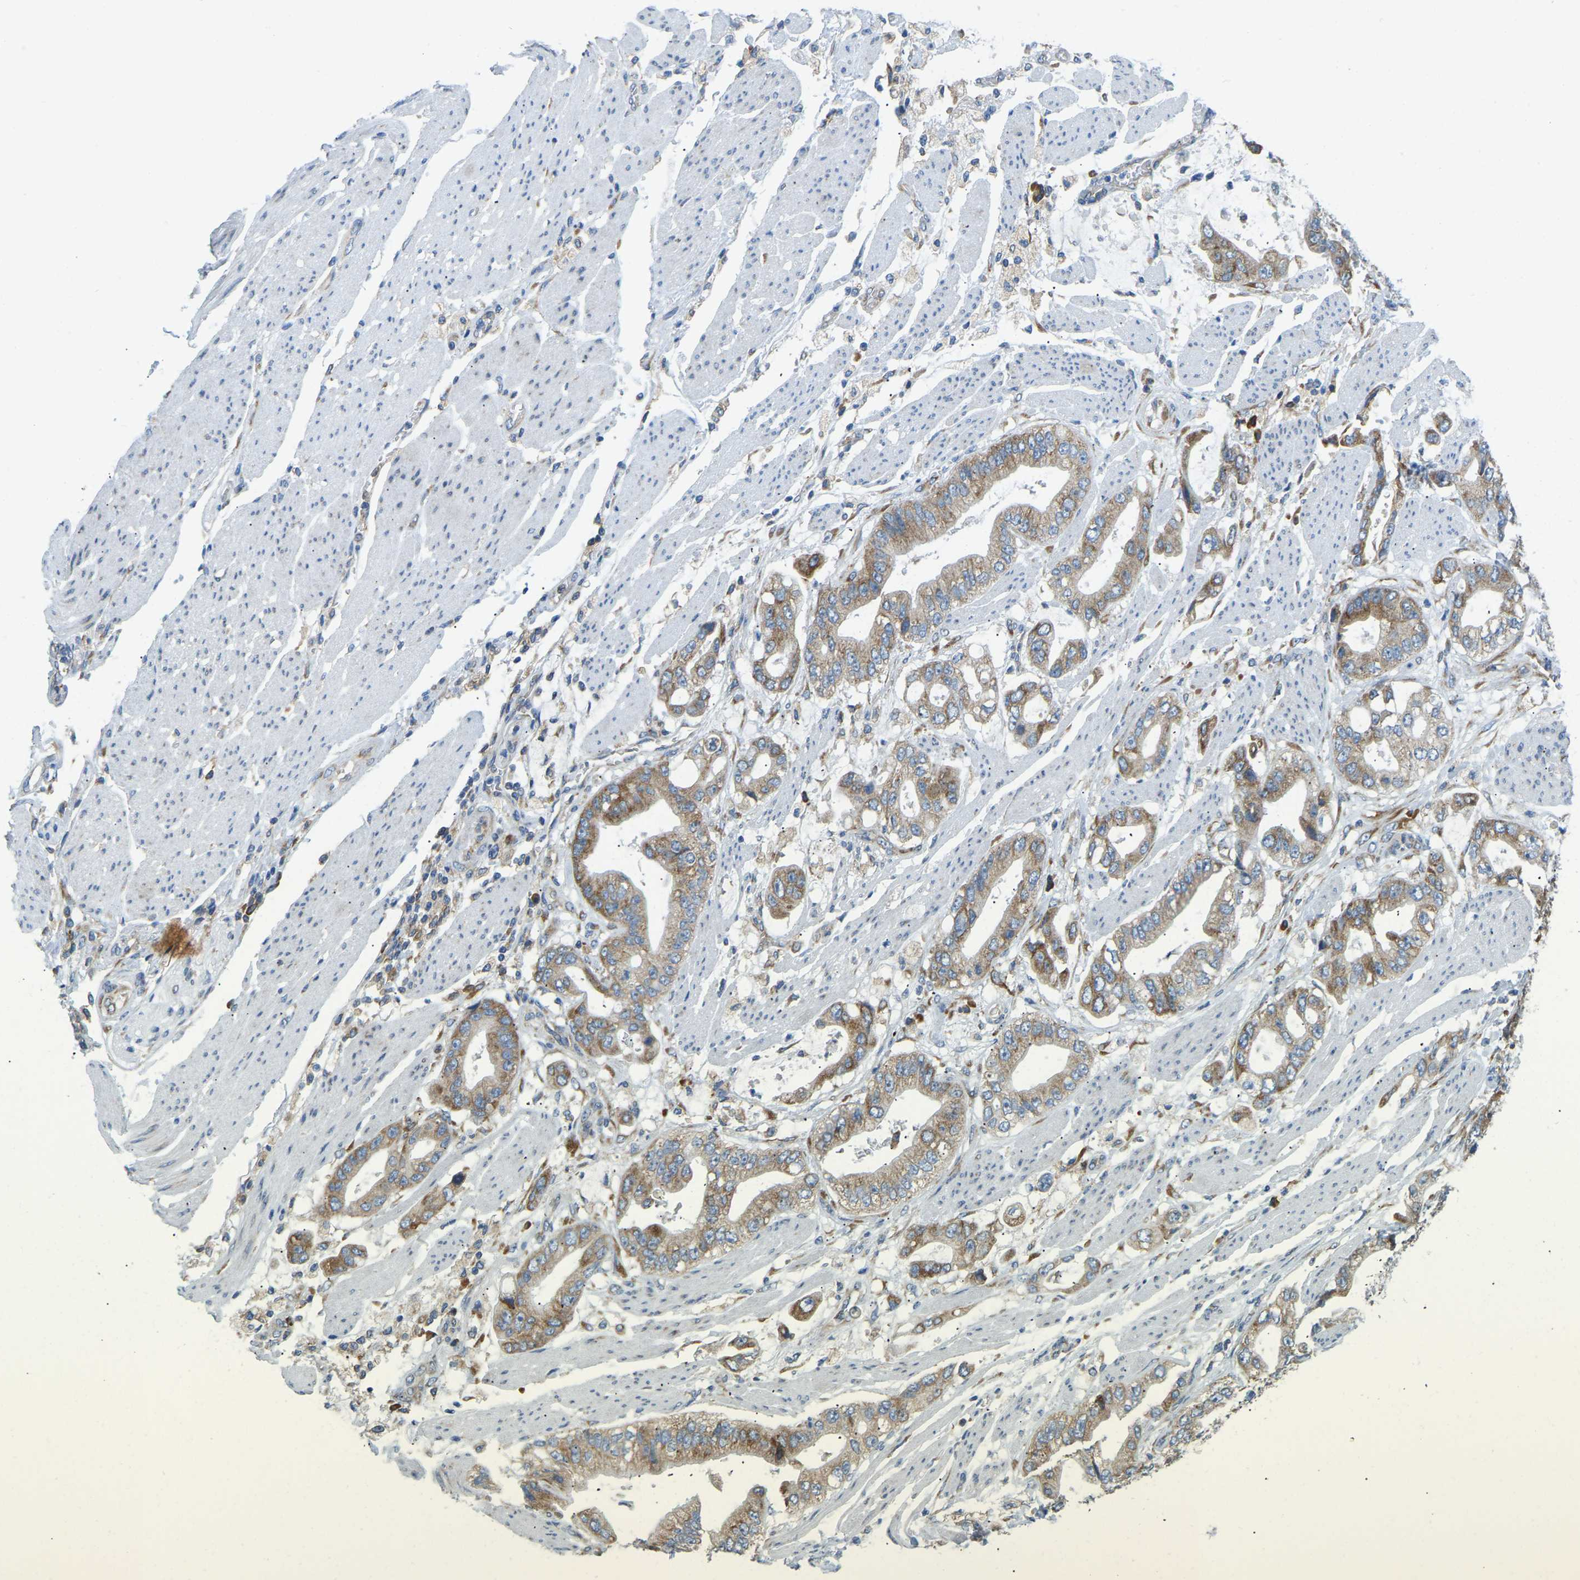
{"staining": {"intensity": "moderate", "quantity": ">75%", "location": "cytoplasmic/membranous"}, "tissue": "stomach cancer", "cell_type": "Tumor cells", "image_type": "cancer", "snomed": [{"axis": "morphology", "description": "Normal tissue, NOS"}, {"axis": "morphology", "description": "Adenocarcinoma, NOS"}, {"axis": "topography", "description": "Stomach"}], "caption": "Stomach cancer tissue displays moderate cytoplasmic/membranous expression in approximately >75% of tumor cells", "gene": "SND1", "patient": {"sex": "male", "age": 62}}